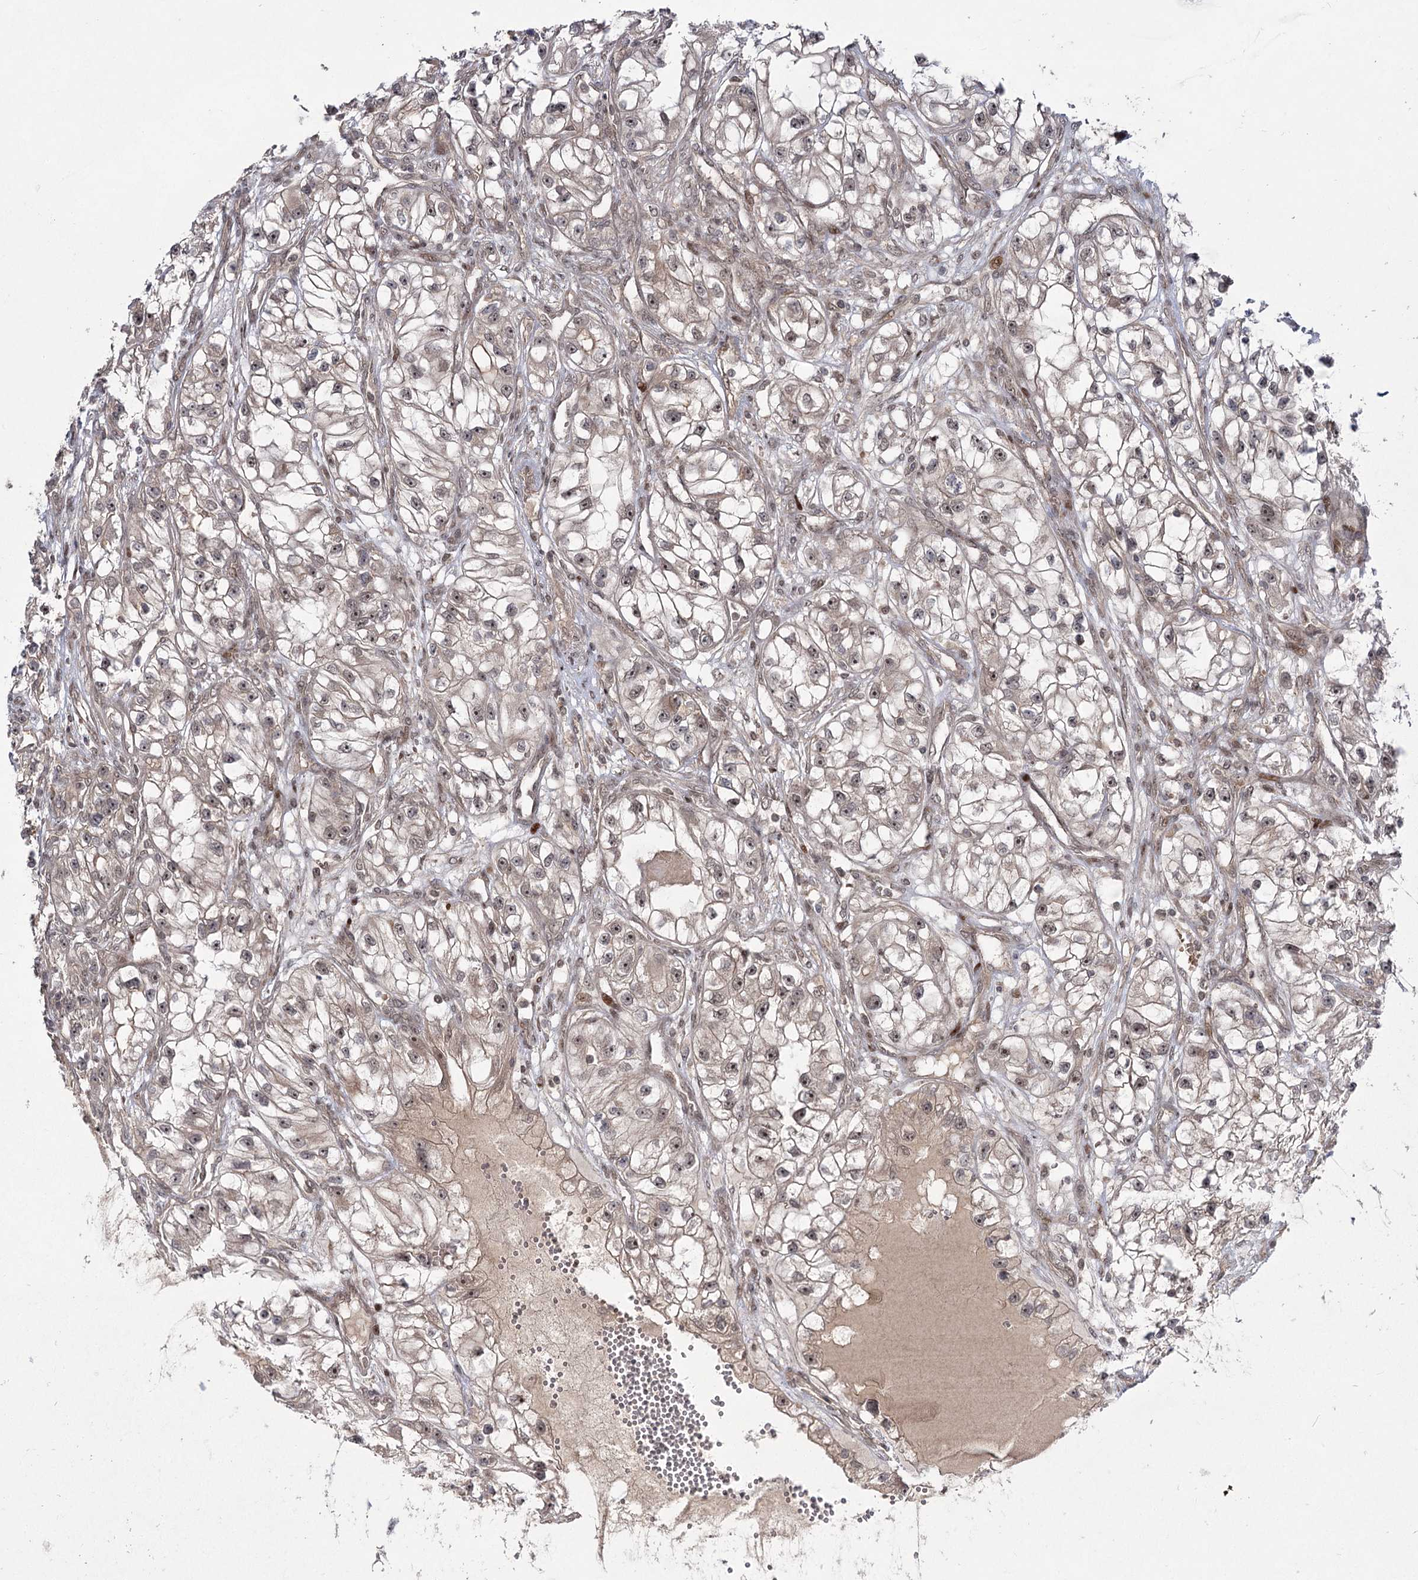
{"staining": {"intensity": "moderate", "quantity": "<25%", "location": "nuclear"}, "tissue": "renal cancer", "cell_type": "Tumor cells", "image_type": "cancer", "snomed": [{"axis": "morphology", "description": "Adenocarcinoma, NOS"}, {"axis": "topography", "description": "Kidney"}], "caption": "Renal adenocarcinoma was stained to show a protein in brown. There is low levels of moderate nuclear expression in approximately <25% of tumor cells.", "gene": "HELQ", "patient": {"sex": "female", "age": 57}}